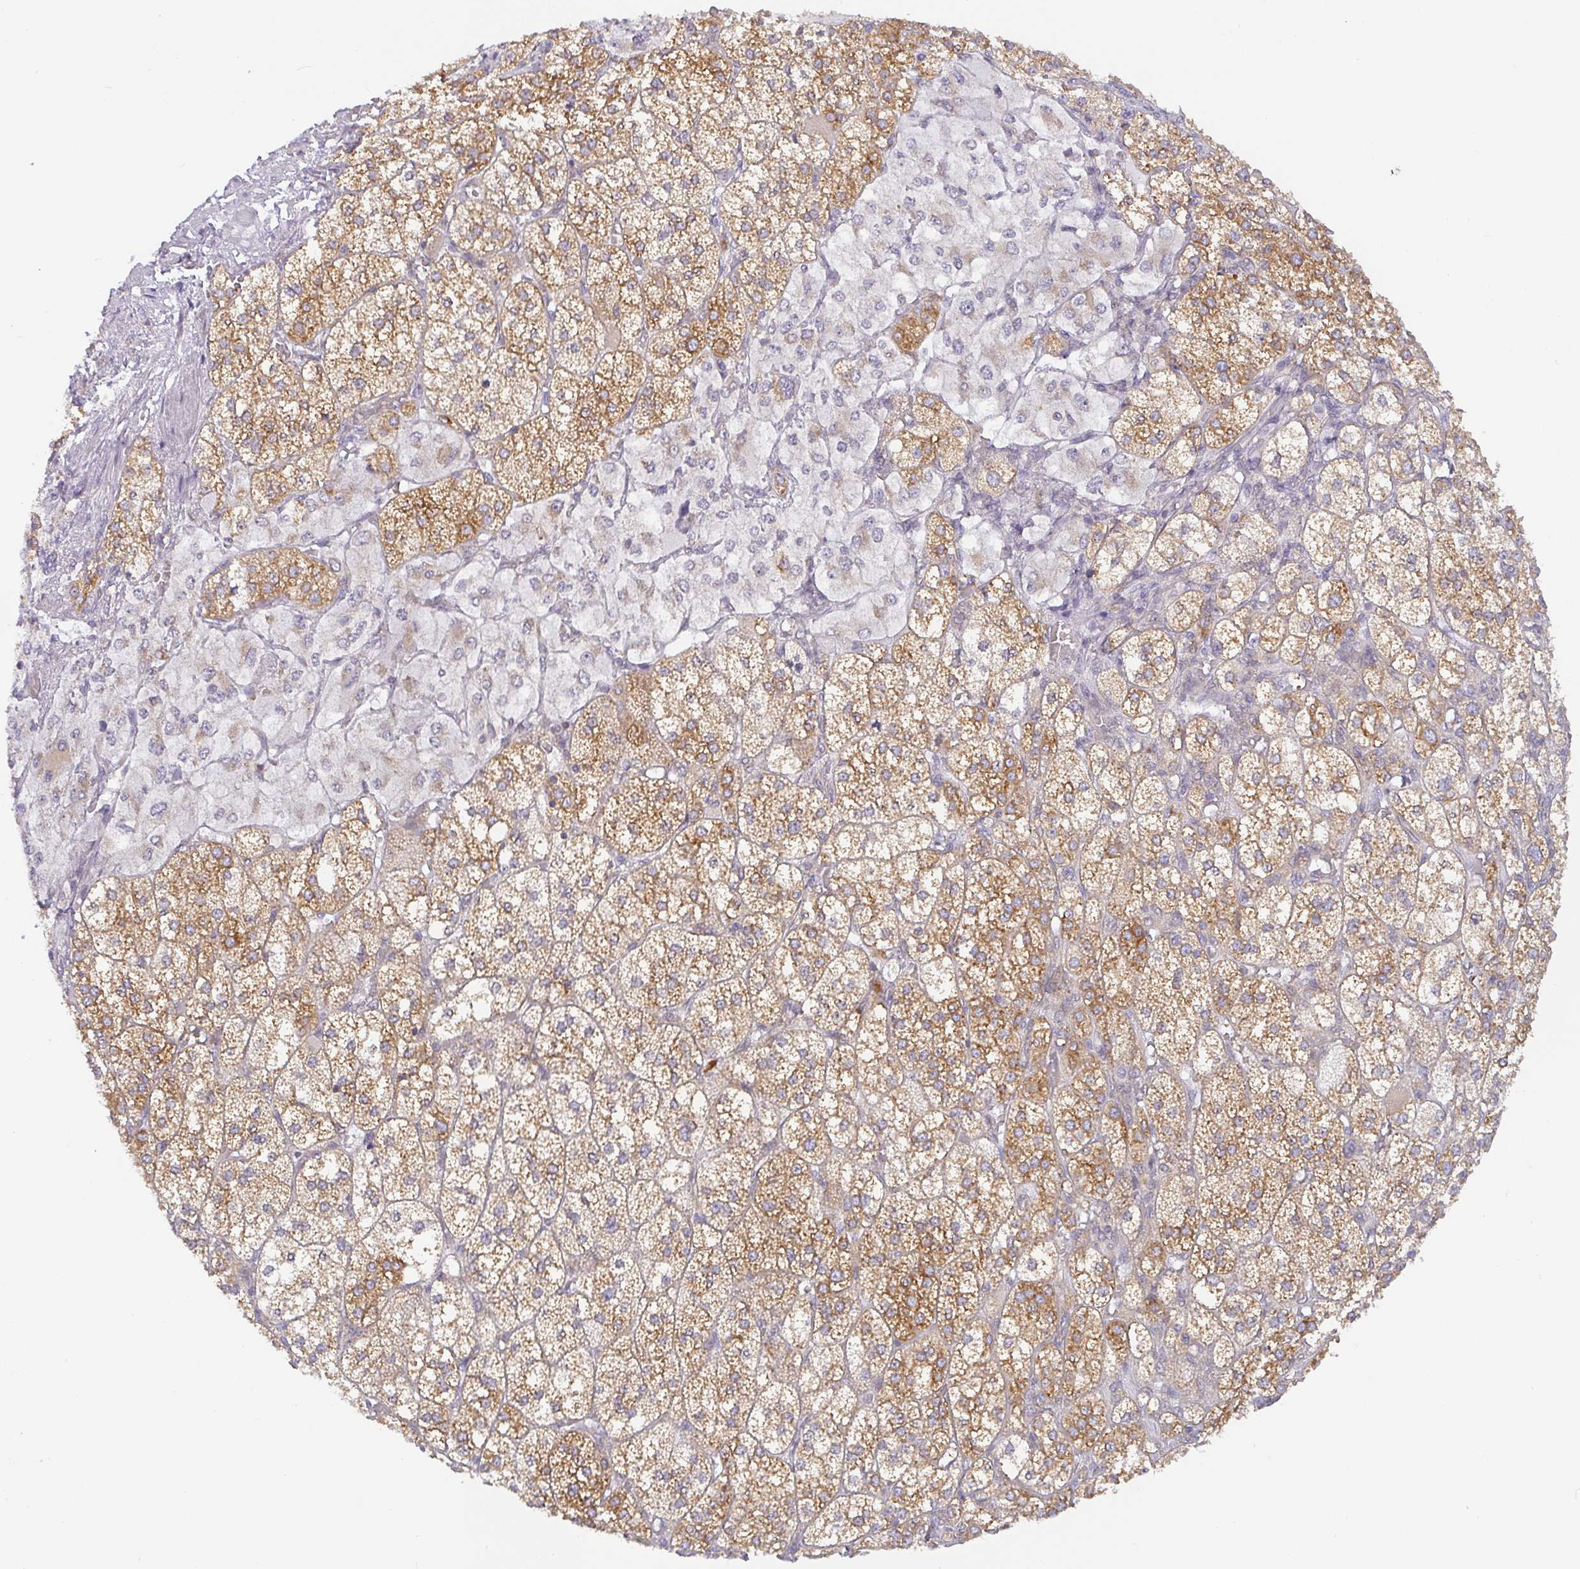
{"staining": {"intensity": "strong", "quantity": ">75%", "location": "cytoplasmic/membranous"}, "tissue": "adrenal gland", "cell_type": "Glandular cells", "image_type": "normal", "snomed": [{"axis": "morphology", "description": "Normal tissue, NOS"}, {"axis": "topography", "description": "Adrenal gland"}], "caption": "DAB immunohistochemical staining of unremarkable adrenal gland shows strong cytoplasmic/membranous protein positivity in about >75% of glandular cells.", "gene": "DERL2", "patient": {"sex": "female", "age": 60}}